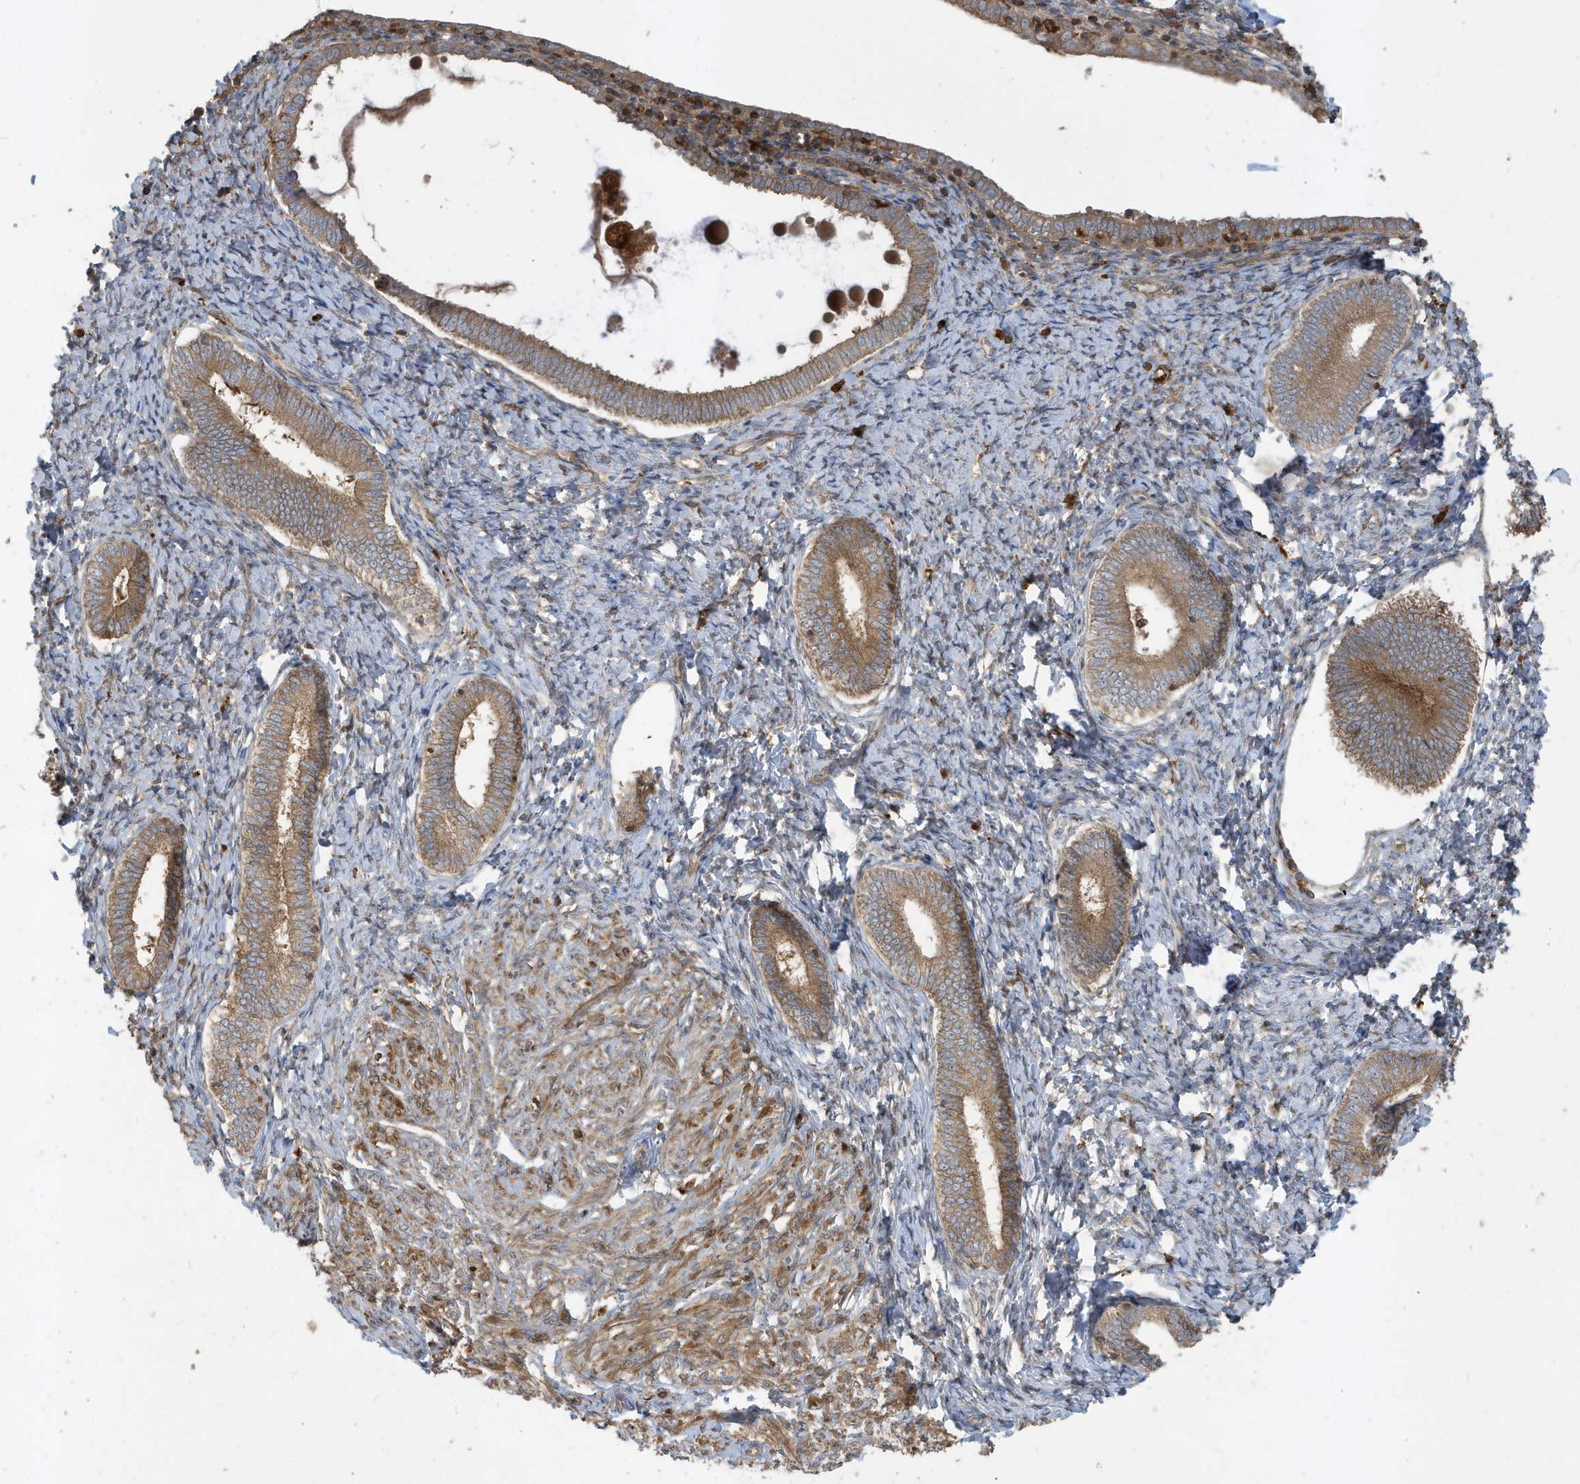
{"staining": {"intensity": "moderate", "quantity": "25%-75%", "location": "cytoplasmic/membranous"}, "tissue": "endometrium", "cell_type": "Cells in endometrial stroma", "image_type": "normal", "snomed": [{"axis": "morphology", "description": "Normal tissue, NOS"}, {"axis": "topography", "description": "Endometrium"}], "caption": "IHC photomicrograph of unremarkable endometrium stained for a protein (brown), which reveals medium levels of moderate cytoplasmic/membranous expression in about 25%-75% of cells in endometrial stroma.", "gene": "ABTB1", "patient": {"sex": "female", "age": 72}}